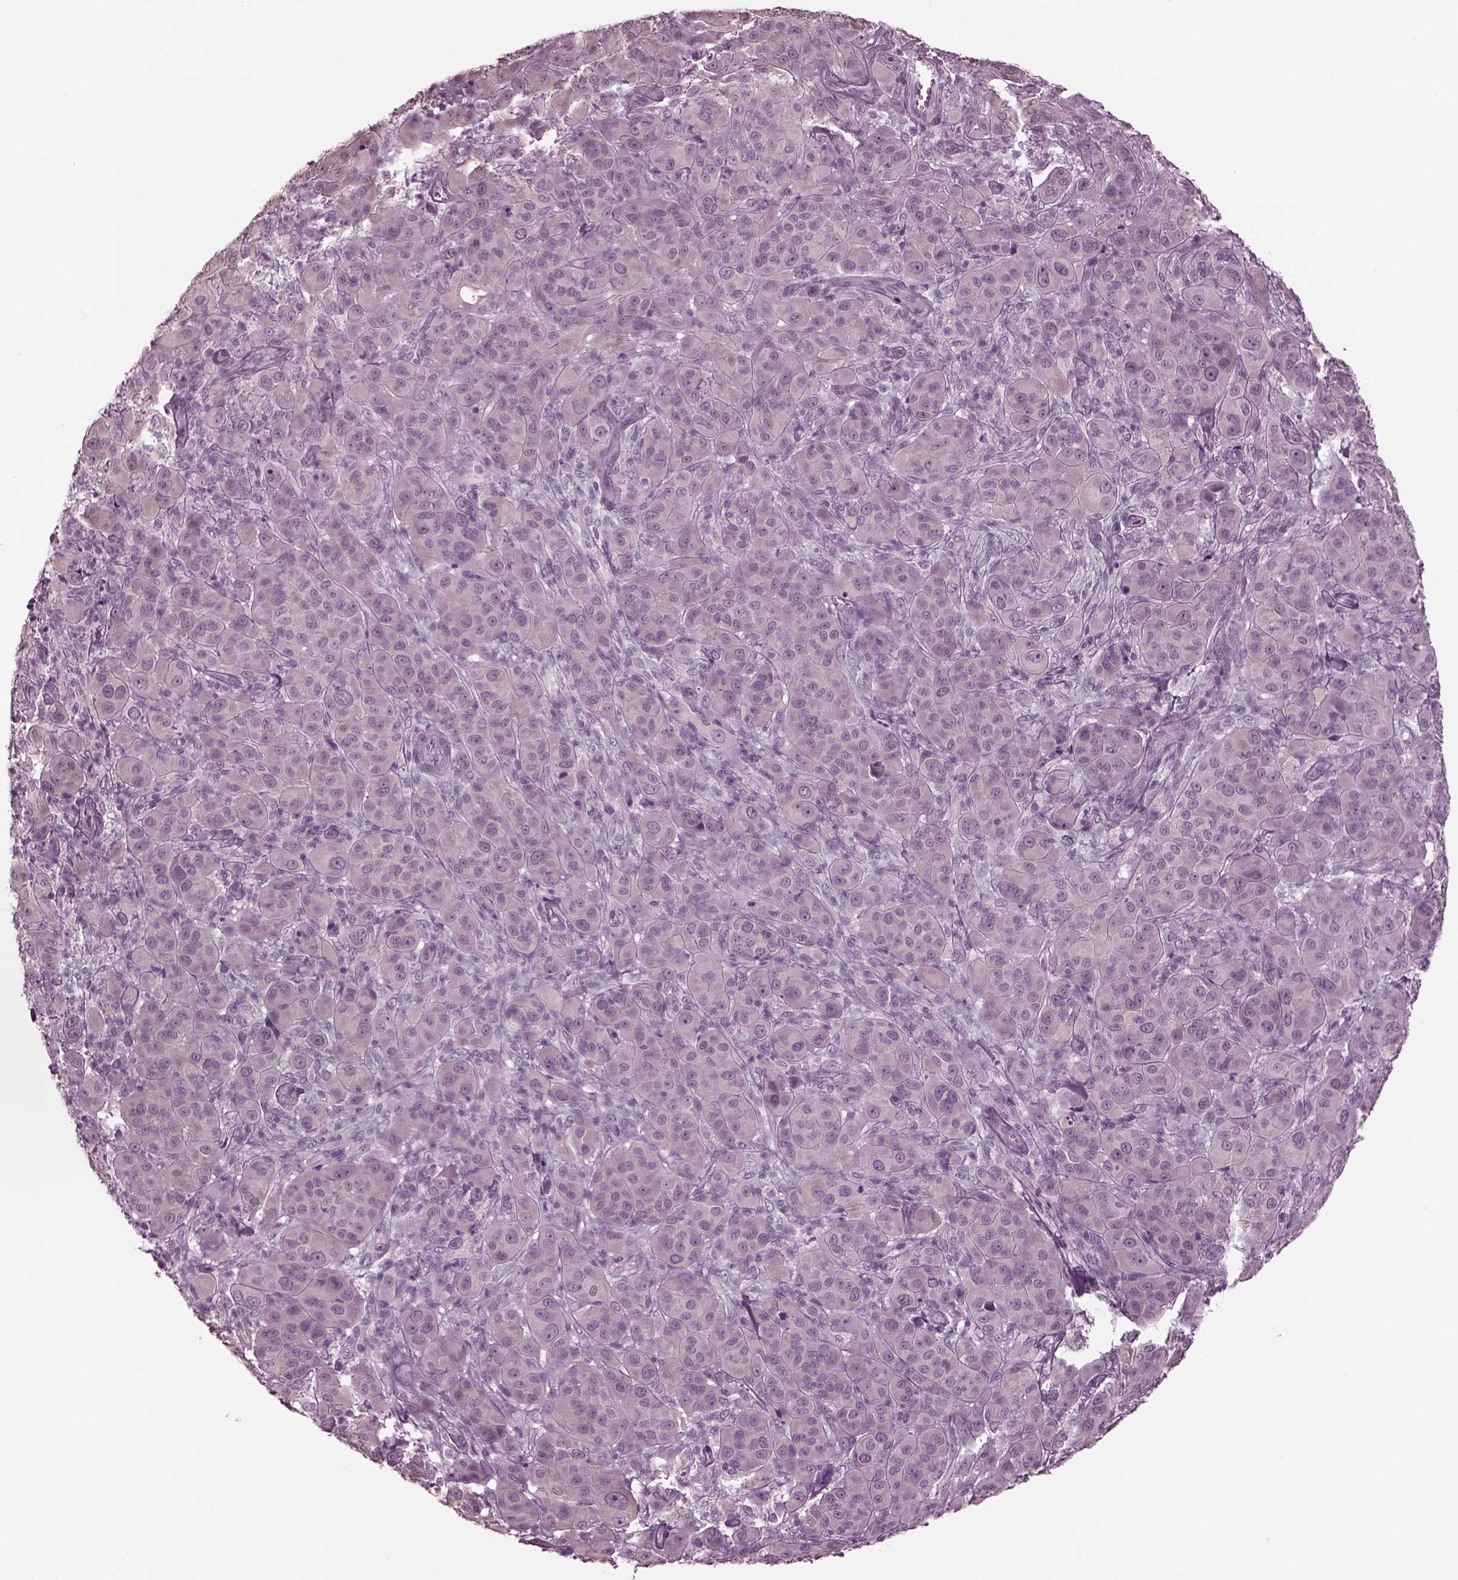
{"staining": {"intensity": "negative", "quantity": "none", "location": "none"}, "tissue": "melanoma", "cell_type": "Tumor cells", "image_type": "cancer", "snomed": [{"axis": "morphology", "description": "Malignant melanoma, NOS"}, {"axis": "topography", "description": "Skin"}], "caption": "Immunohistochemical staining of malignant melanoma displays no significant expression in tumor cells.", "gene": "CLCN4", "patient": {"sex": "female", "age": 87}}